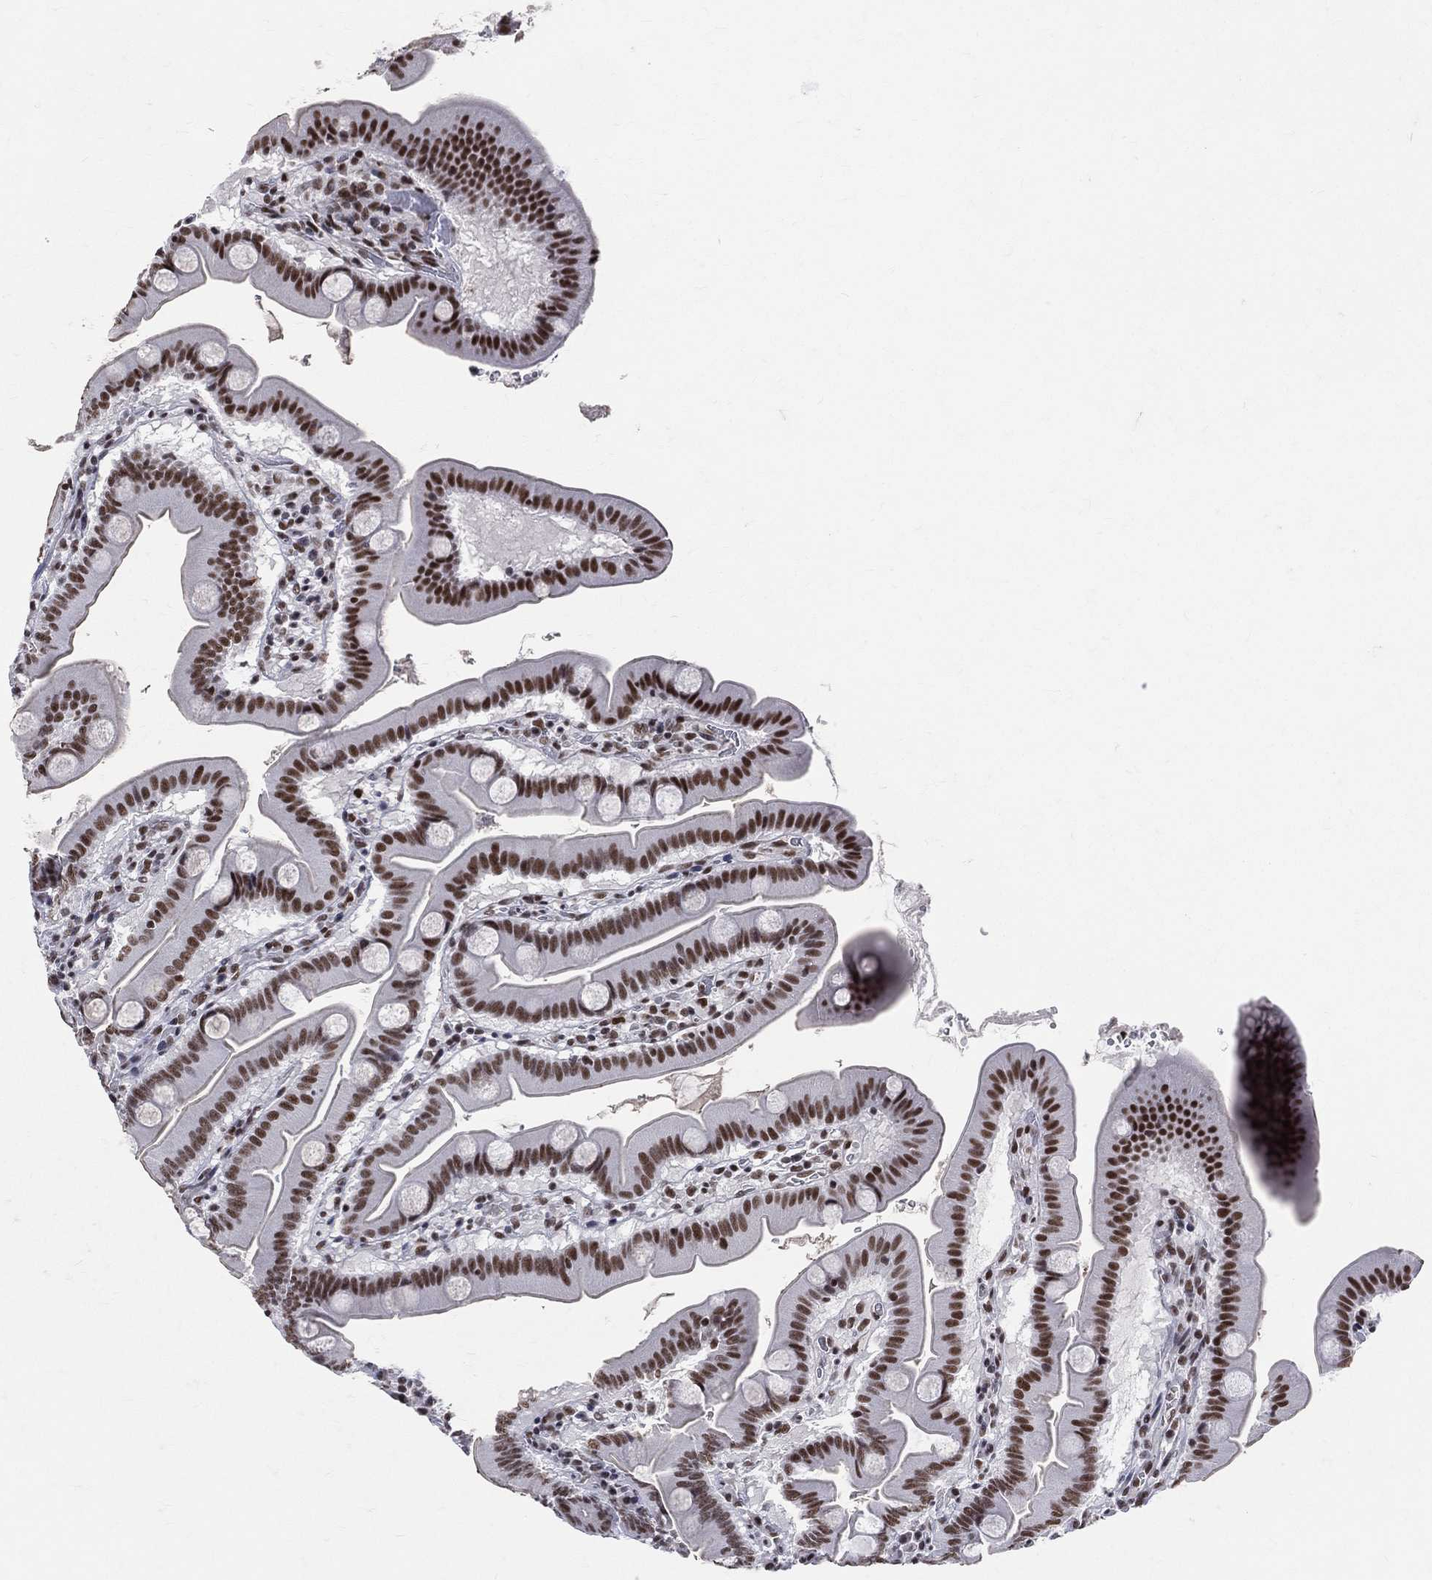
{"staining": {"intensity": "strong", "quantity": ">75%", "location": "nuclear"}, "tissue": "duodenum", "cell_type": "Glandular cells", "image_type": "normal", "snomed": [{"axis": "morphology", "description": "Normal tissue, NOS"}, {"axis": "topography", "description": "Duodenum"}], "caption": "Immunohistochemistry (IHC) of normal duodenum demonstrates high levels of strong nuclear expression in about >75% of glandular cells. The staining was performed using DAB (3,3'-diaminobenzidine), with brown indicating positive protein expression. Nuclei are stained blue with hematoxylin.", "gene": "CDK7", "patient": {"sex": "male", "age": 59}}